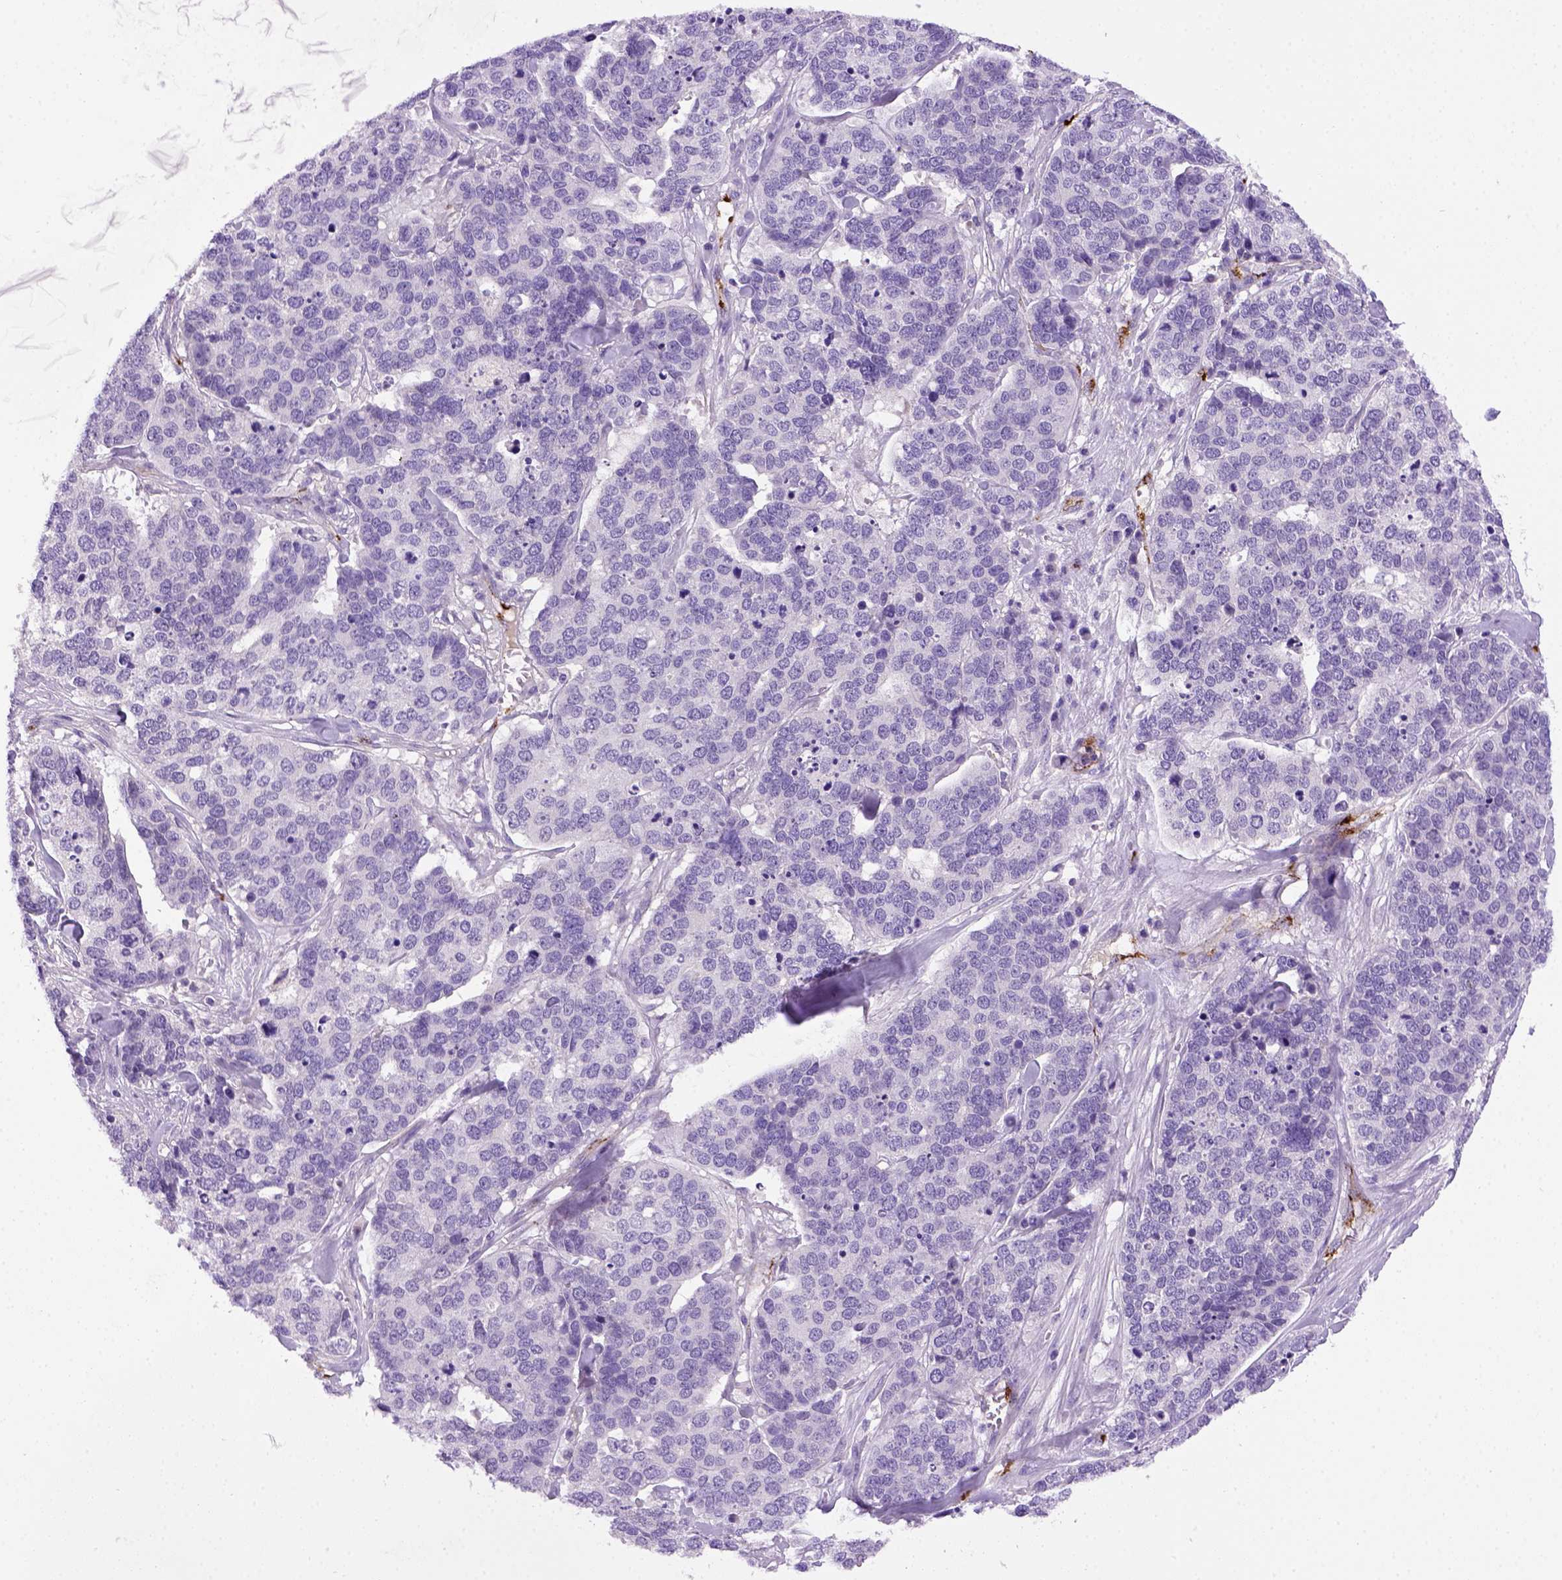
{"staining": {"intensity": "negative", "quantity": "none", "location": "none"}, "tissue": "ovarian cancer", "cell_type": "Tumor cells", "image_type": "cancer", "snomed": [{"axis": "morphology", "description": "Carcinoma, endometroid"}, {"axis": "topography", "description": "Ovary"}], "caption": "Endometroid carcinoma (ovarian) was stained to show a protein in brown. There is no significant positivity in tumor cells.", "gene": "VWF", "patient": {"sex": "female", "age": 65}}